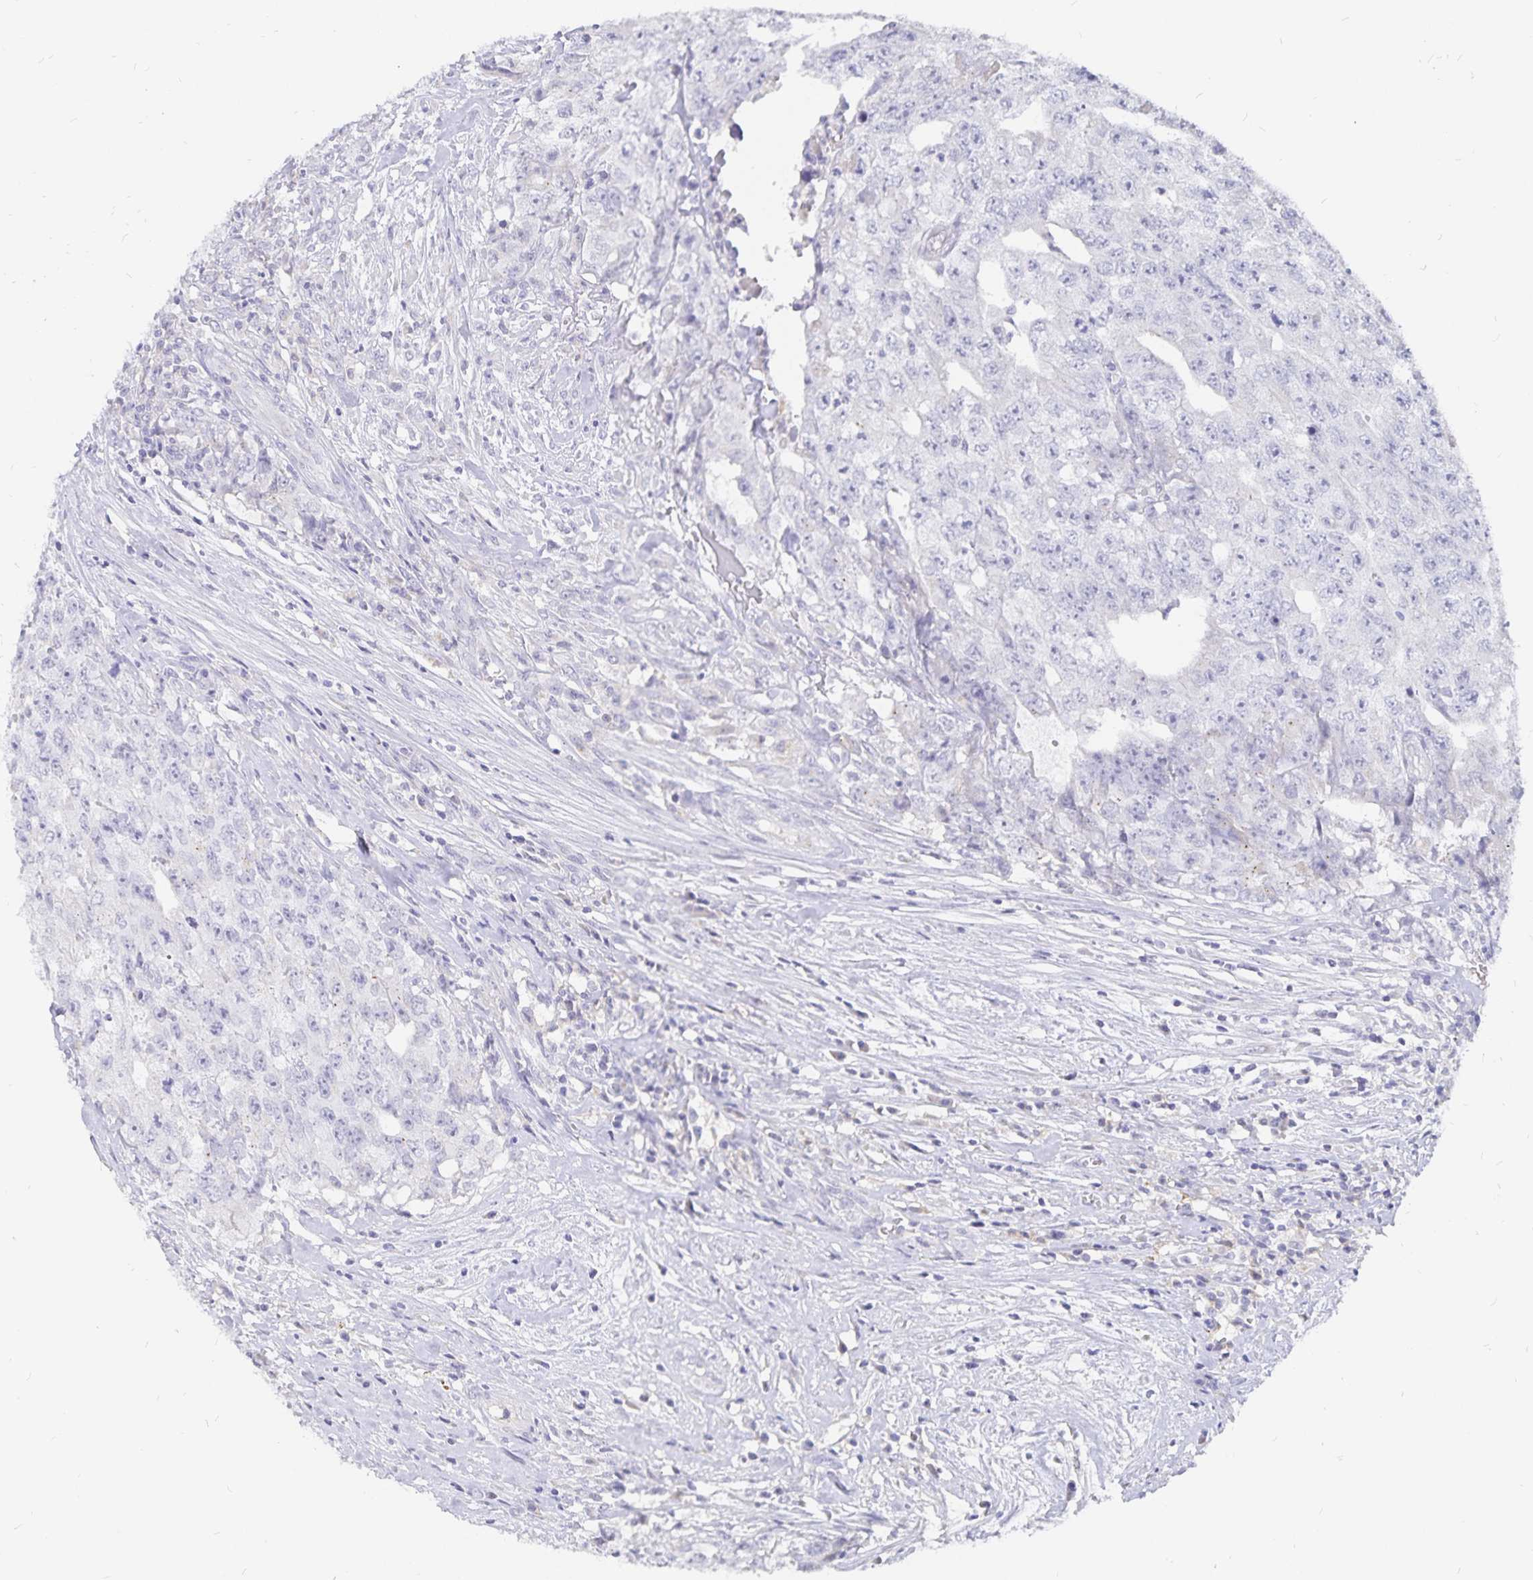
{"staining": {"intensity": "negative", "quantity": "none", "location": "none"}, "tissue": "testis cancer", "cell_type": "Tumor cells", "image_type": "cancer", "snomed": [{"axis": "morphology", "description": "Carcinoma, Embryonal, NOS"}, {"axis": "morphology", "description": "Teratoma, malignant, NOS"}, {"axis": "topography", "description": "Testis"}], "caption": "There is no significant staining in tumor cells of testis cancer (embryonal carcinoma). (Brightfield microscopy of DAB immunohistochemistry at high magnification).", "gene": "PKHD1", "patient": {"sex": "male", "age": 24}}